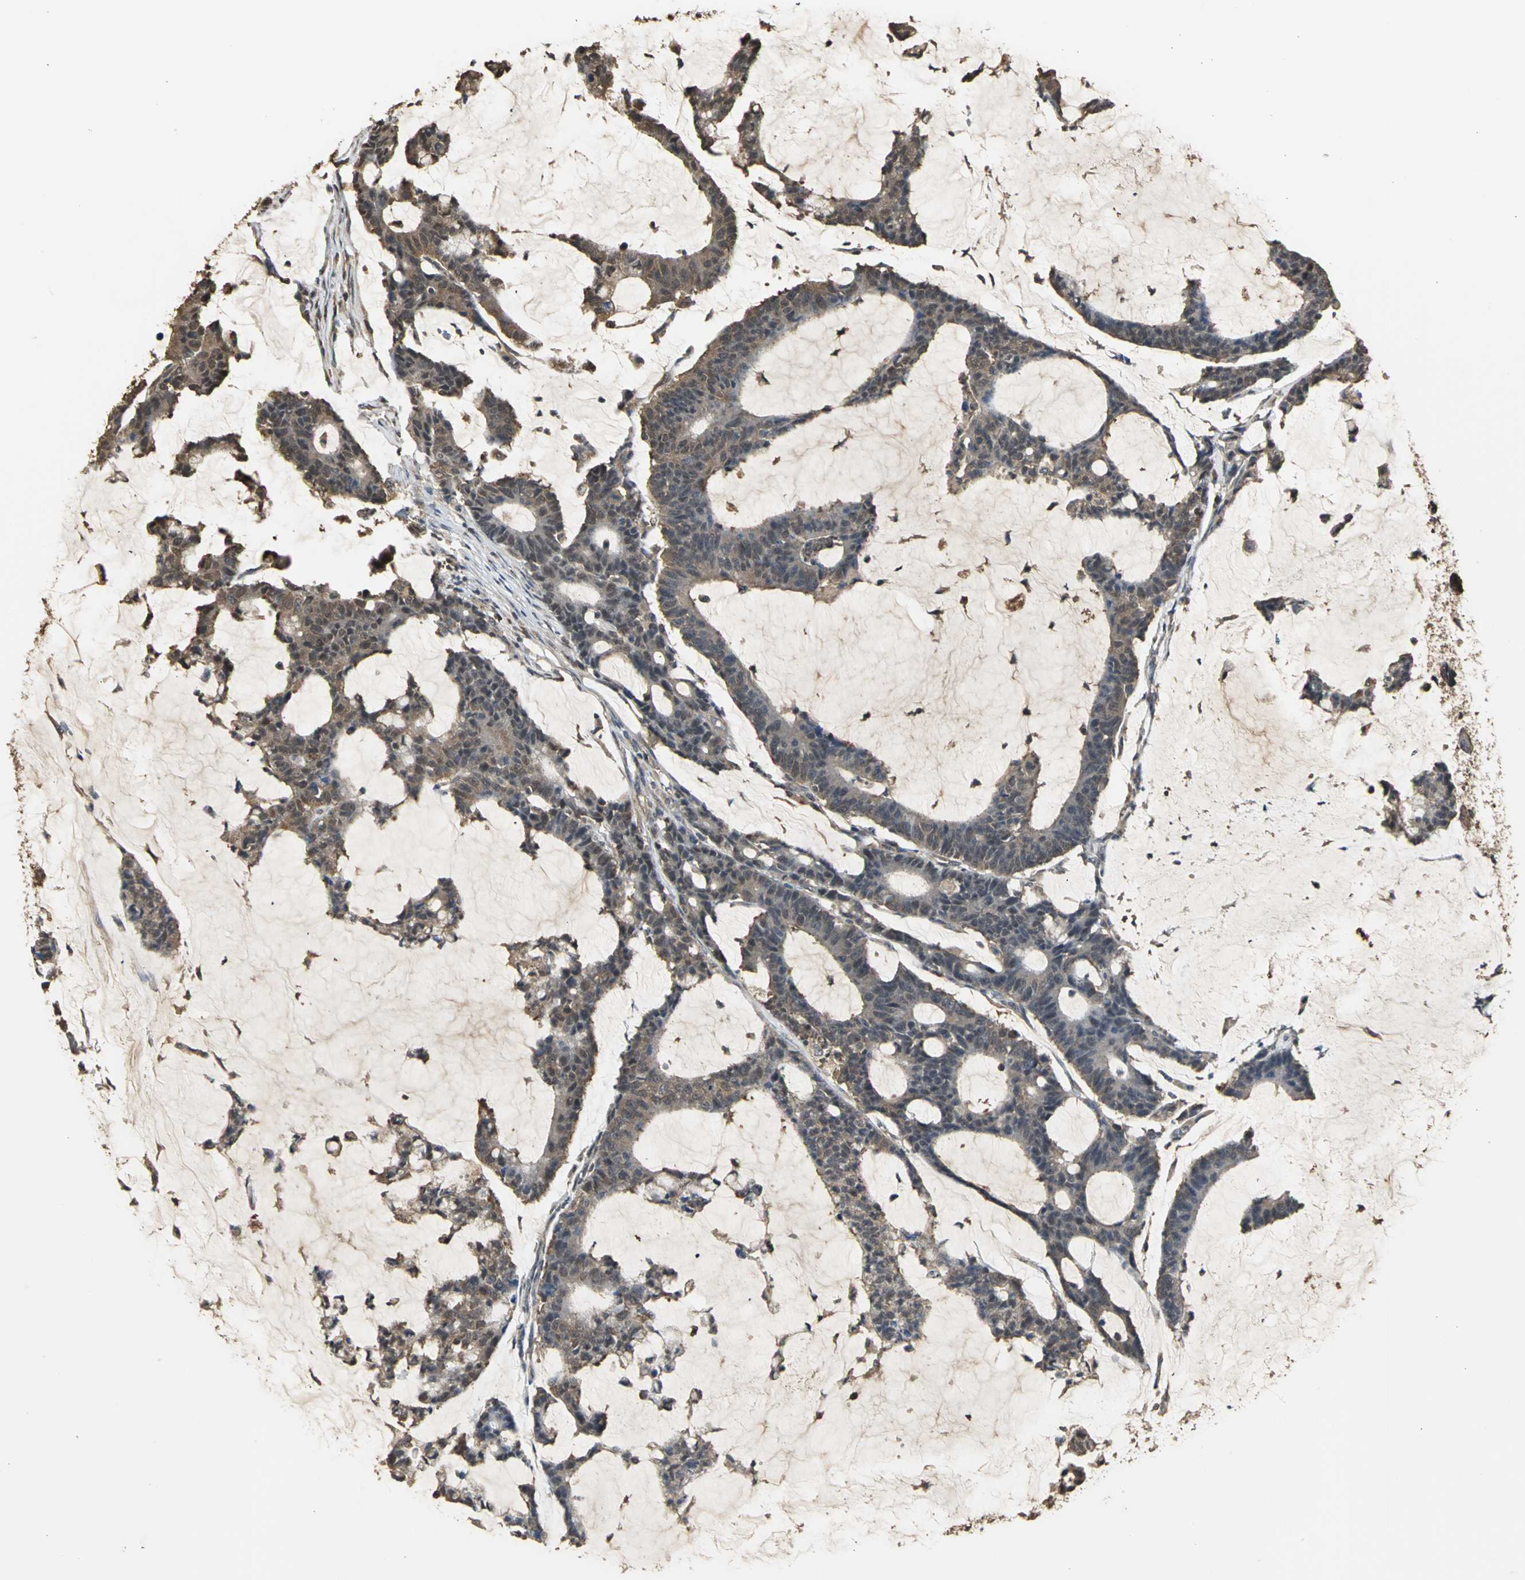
{"staining": {"intensity": "moderate", "quantity": ">75%", "location": "cytoplasmic/membranous,nuclear"}, "tissue": "colorectal cancer", "cell_type": "Tumor cells", "image_type": "cancer", "snomed": [{"axis": "morphology", "description": "Adenocarcinoma, NOS"}, {"axis": "topography", "description": "Colon"}], "caption": "A brown stain labels moderate cytoplasmic/membranous and nuclear positivity of a protein in human colorectal cancer (adenocarcinoma) tumor cells.", "gene": "PARK7", "patient": {"sex": "female", "age": 84}}